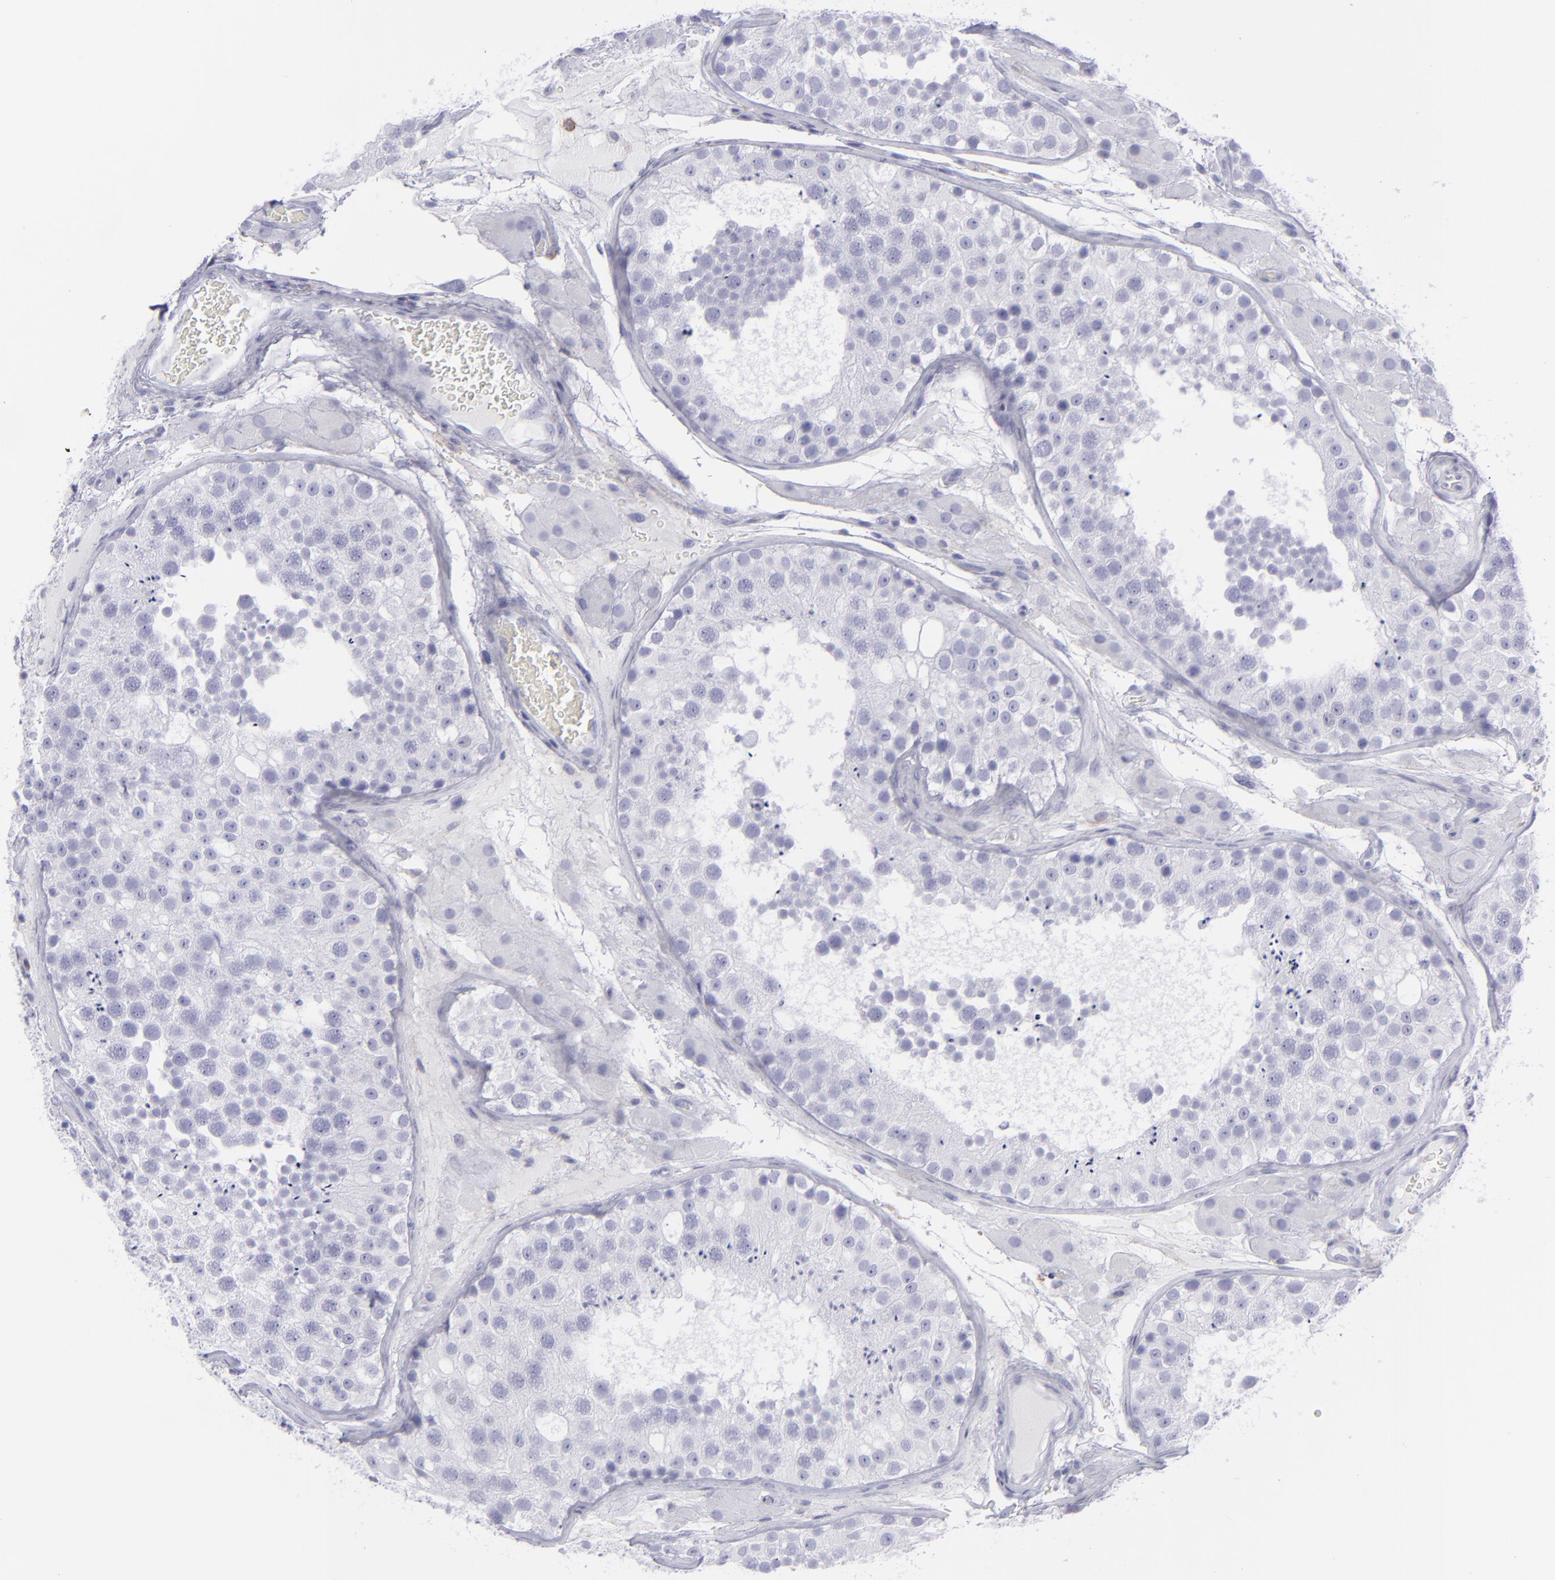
{"staining": {"intensity": "negative", "quantity": "none", "location": "none"}, "tissue": "testis", "cell_type": "Cells in seminiferous ducts", "image_type": "normal", "snomed": [{"axis": "morphology", "description": "Normal tissue, NOS"}, {"axis": "topography", "description": "Testis"}], "caption": "Immunohistochemistry photomicrograph of benign testis: testis stained with DAB exhibits no significant protein staining in cells in seminiferous ducts. (DAB IHC with hematoxylin counter stain).", "gene": "SELPLG", "patient": {"sex": "male", "age": 26}}